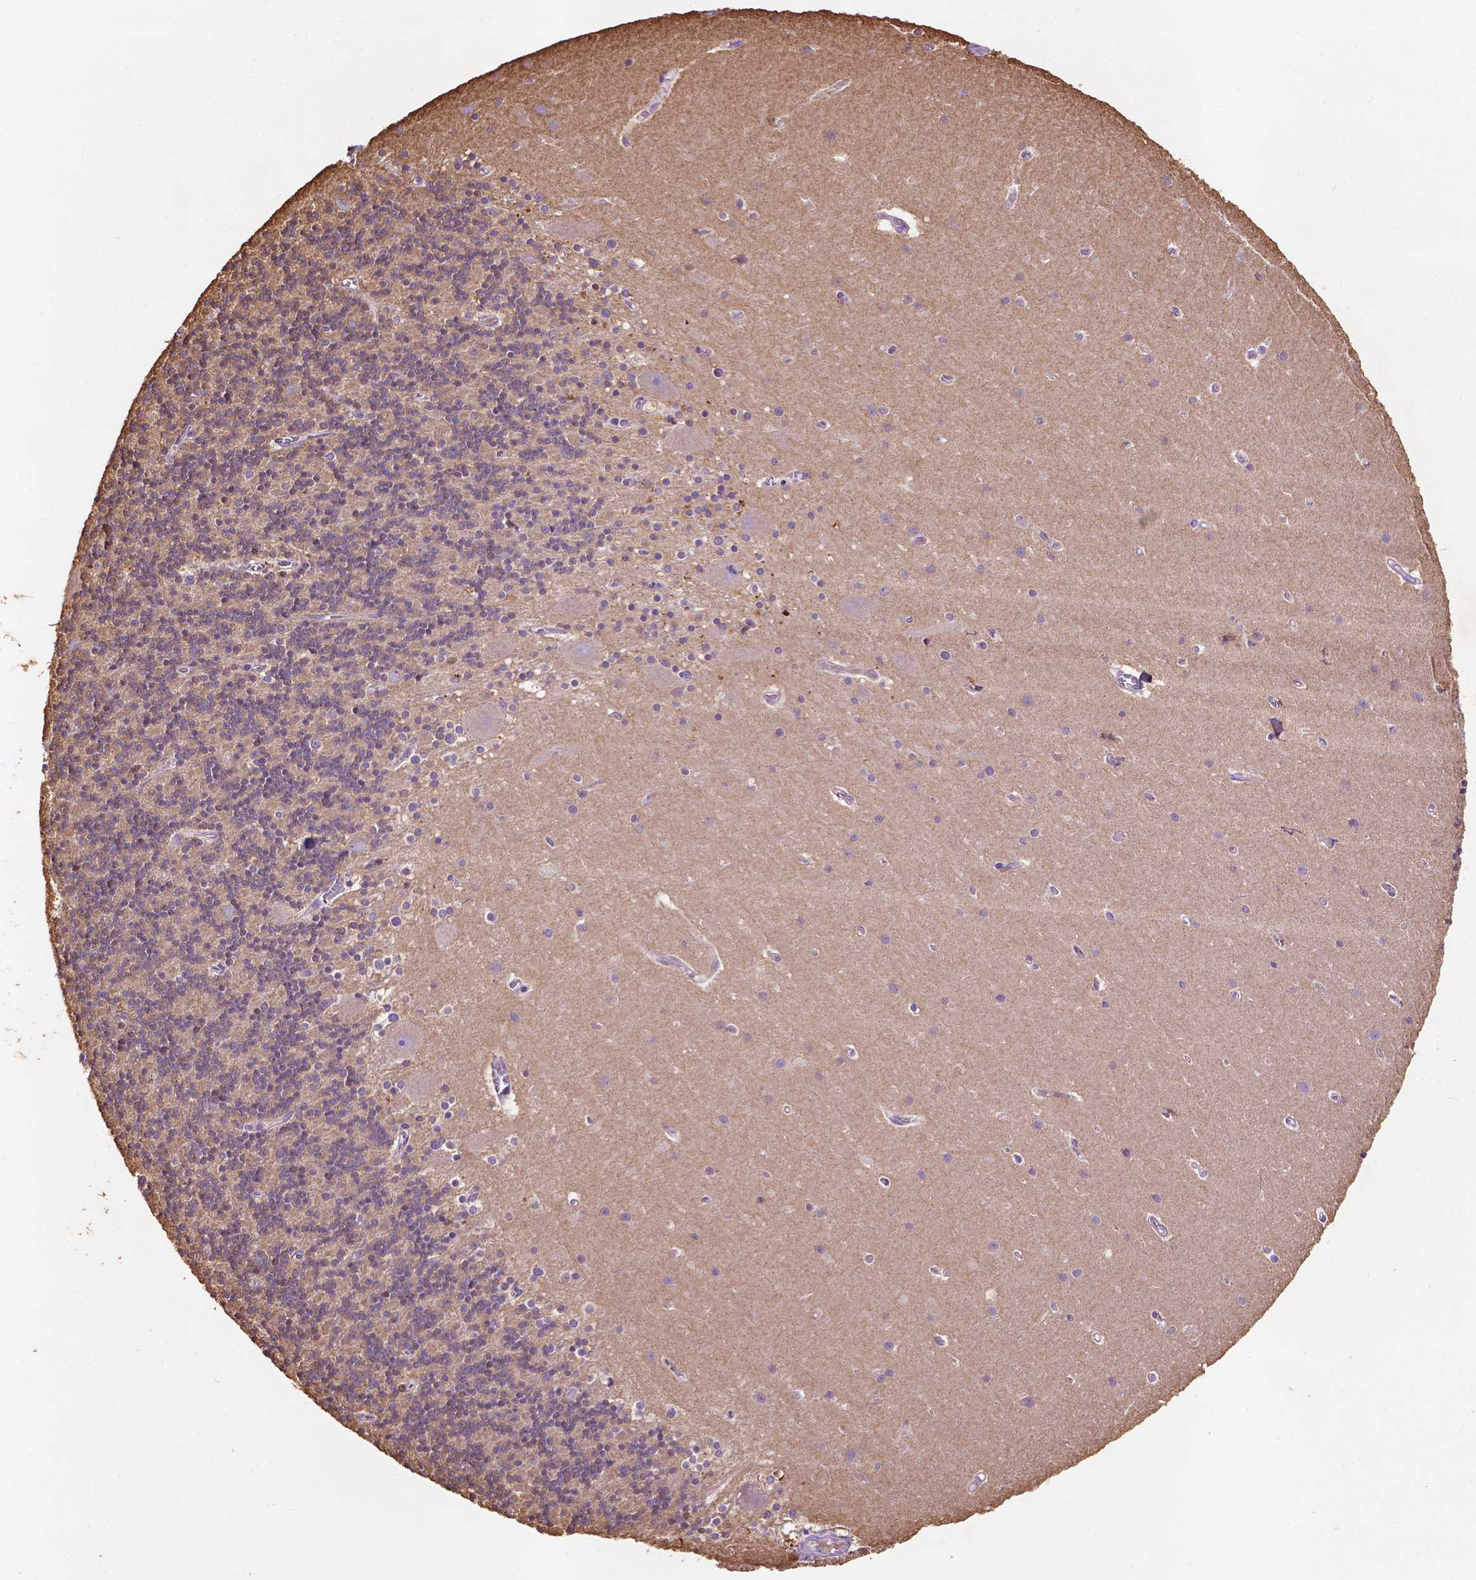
{"staining": {"intensity": "negative", "quantity": "none", "location": "none"}, "tissue": "cerebellum", "cell_type": "Cells in granular layer", "image_type": "normal", "snomed": [{"axis": "morphology", "description": "Normal tissue, NOS"}, {"axis": "topography", "description": "Cerebellum"}], "caption": "The immunohistochemistry photomicrograph has no significant positivity in cells in granular layer of cerebellum.", "gene": "GDPD5", "patient": {"sex": "male", "age": 70}}